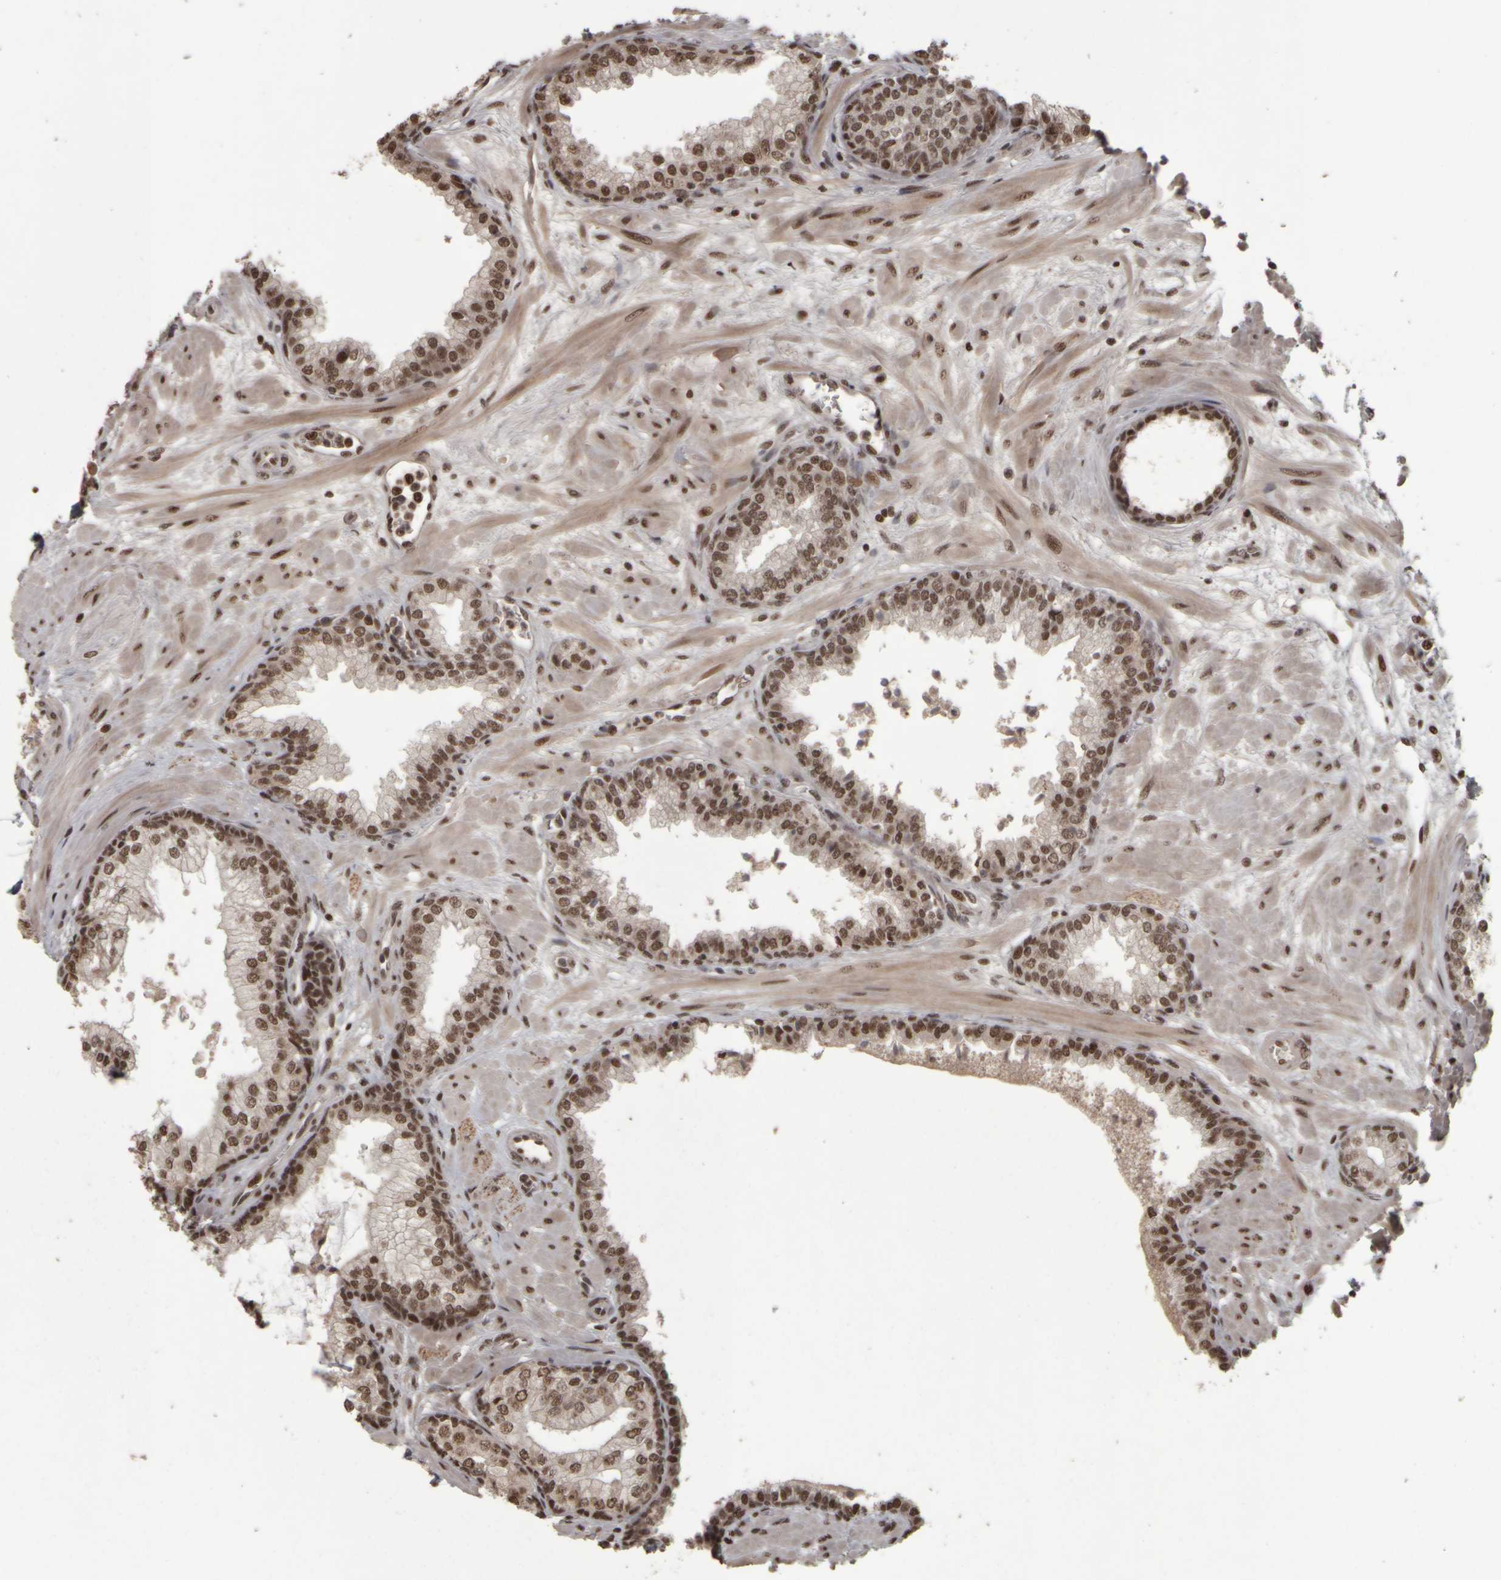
{"staining": {"intensity": "strong", "quantity": ">75%", "location": "nuclear"}, "tissue": "prostate", "cell_type": "Glandular cells", "image_type": "normal", "snomed": [{"axis": "morphology", "description": "Normal tissue, NOS"}, {"axis": "morphology", "description": "Urothelial carcinoma, Low grade"}, {"axis": "topography", "description": "Urinary bladder"}, {"axis": "topography", "description": "Prostate"}], "caption": "High-power microscopy captured an immunohistochemistry micrograph of unremarkable prostate, revealing strong nuclear staining in about >75% of glandular cells. (DAB IHC with brightfield microscopy, high magnification).", "gene": "ZFHX4", "patient": {"sex": "male", "age": 60}}